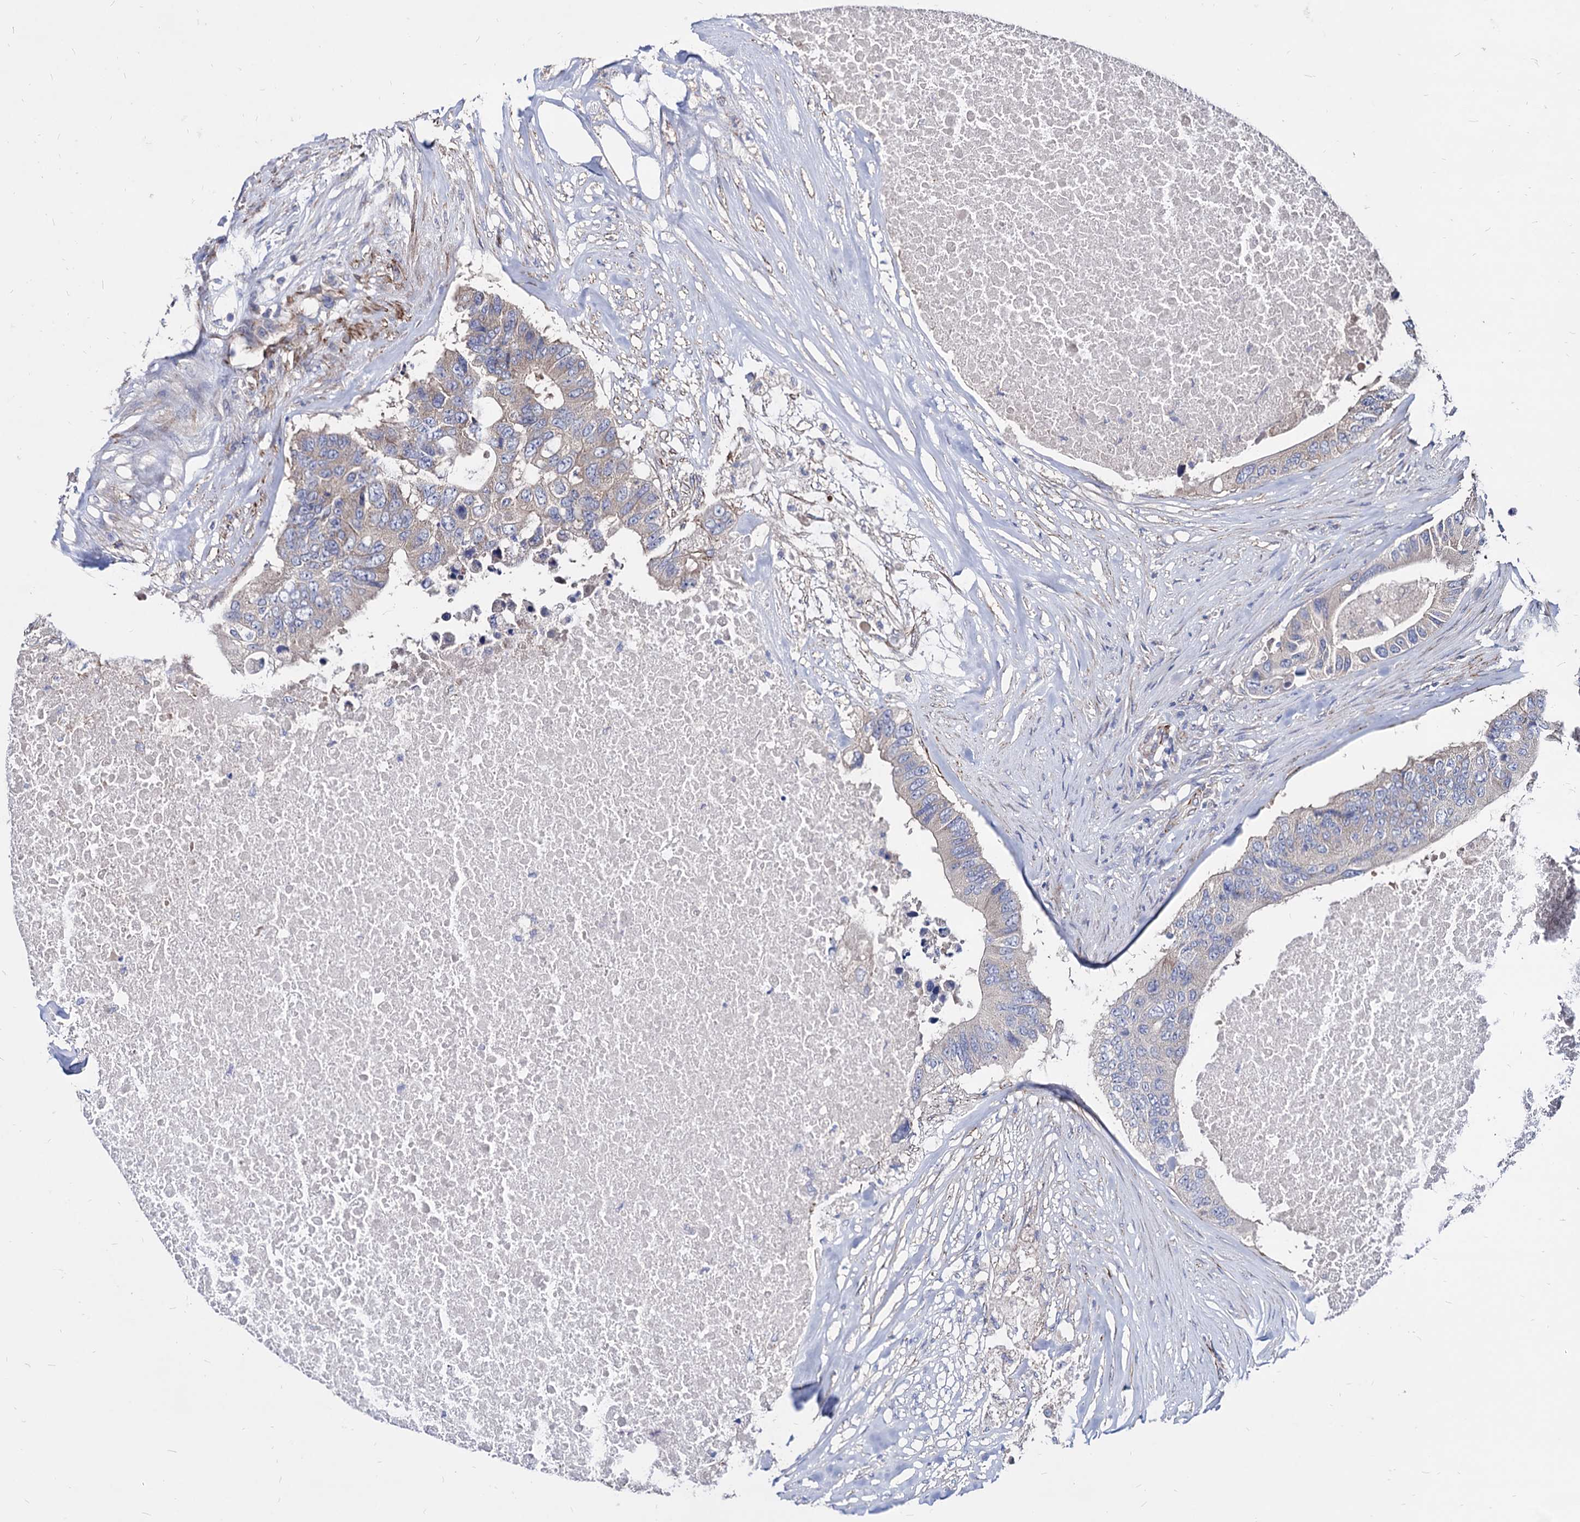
{"staining": {"intensity": "moderate", "quantity": "25%-75%", "location": "cytoplasmic/membranous"}, "tissue": "colorectal cancer", "cell_type": "Tumor cells", "image_type": "cancer", "snomed": [{"axis": "morphology", "description": "Adenocarcinoma, NOS"}, {"axis": "topography", "description": "Colon"}], "caption": "Brown immunohistochemical staining in human adenocarcinoma (colorectal) displays moderate cytoplasmic/membranous staining in about 25%-75% of tumor cells.", "gene": "WDR11", "patient": {"sex": "male", "age": 71}}